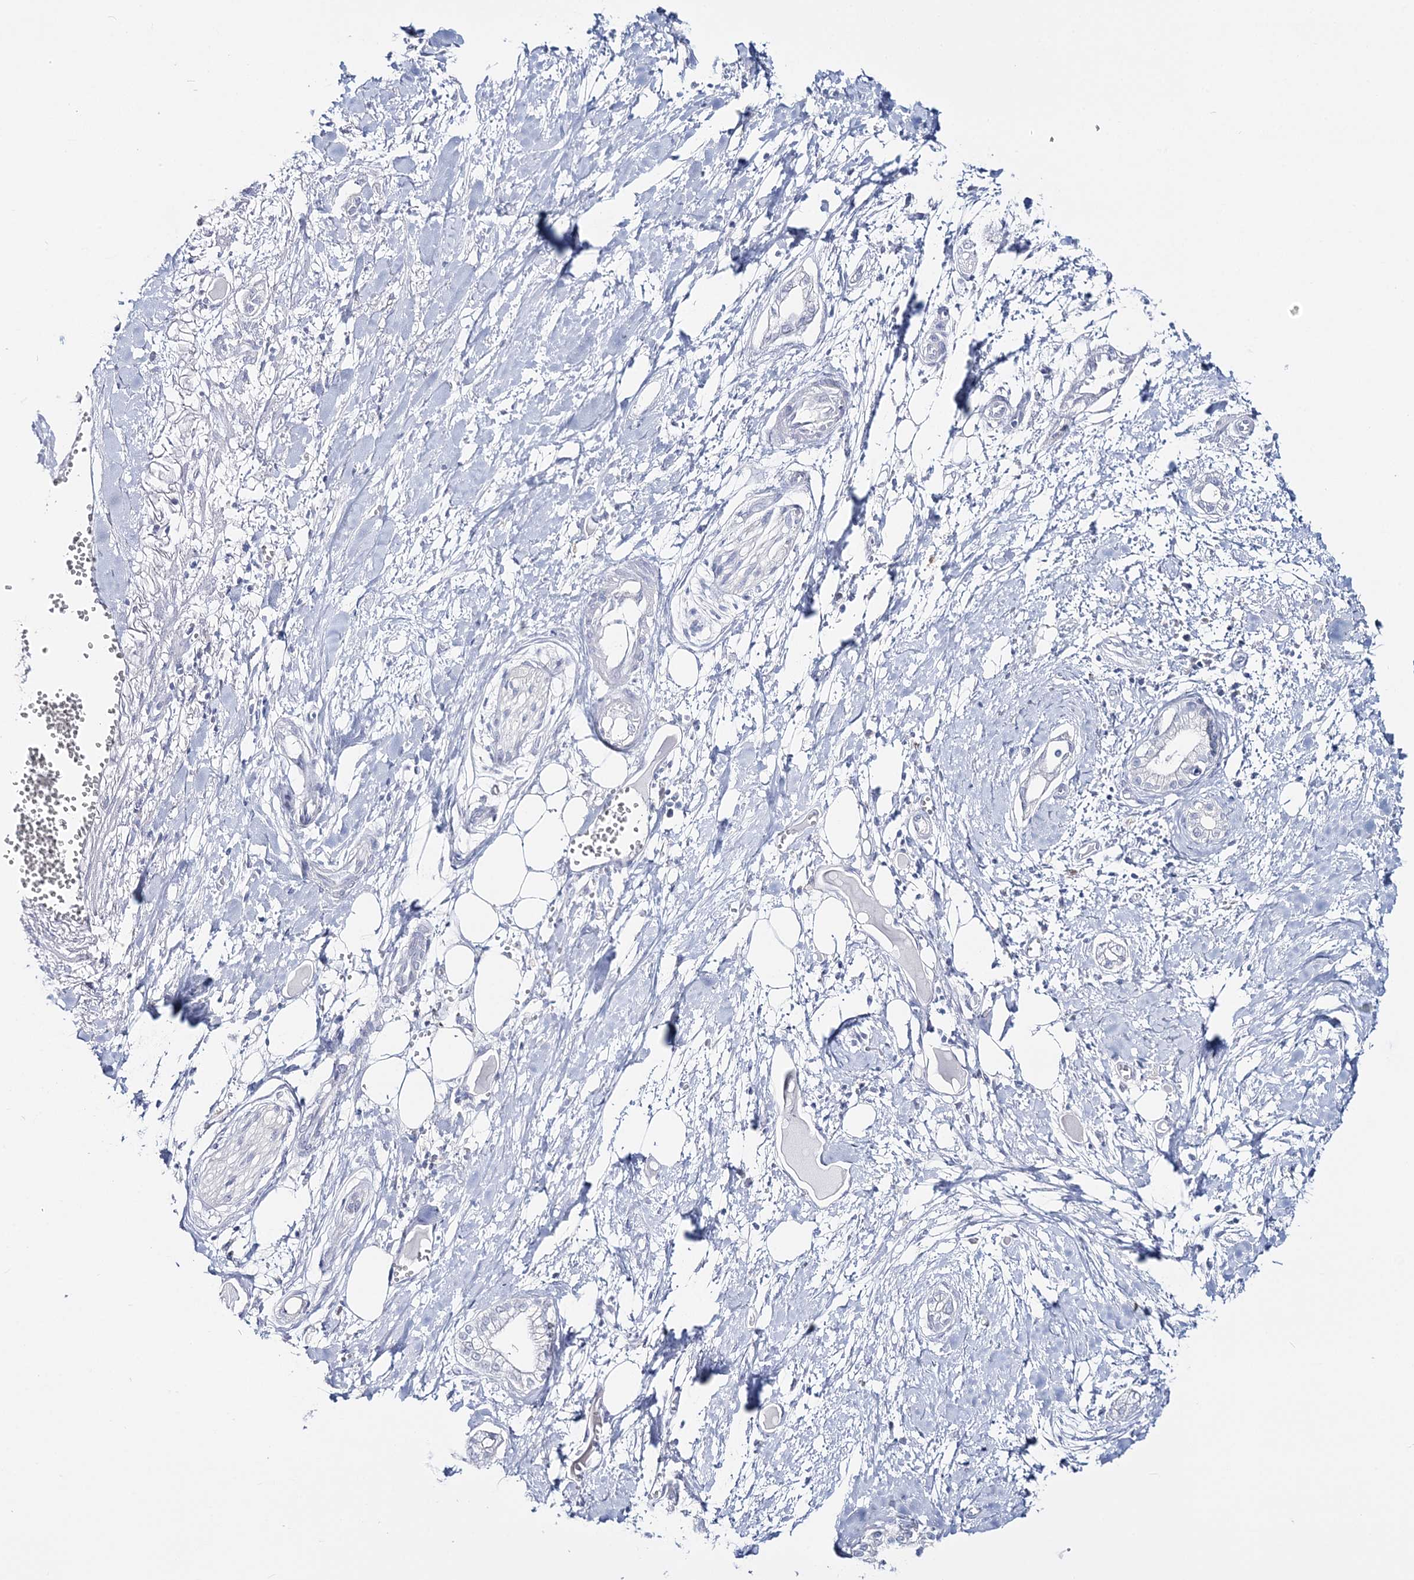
{"staining": {"intensity": "negative", "quantity": "none", "location": "none"}, "tissue": "pancreatic cancer", "cell_type": "Tumor cells", "image_type": "cancer", "snomed": [{"axis": "morphology", "description": "Adenocarcinoma, NOS"}, {"axis": "topography", "description": "Pancreas"}], "caption": "This is an IHC photomicrograph of pancreatic cancer (adenocarcinoma). There is no positivity in tumor cells.", "gene": "CYP3A4", "patient": {"sex": "male", "age": 68}}